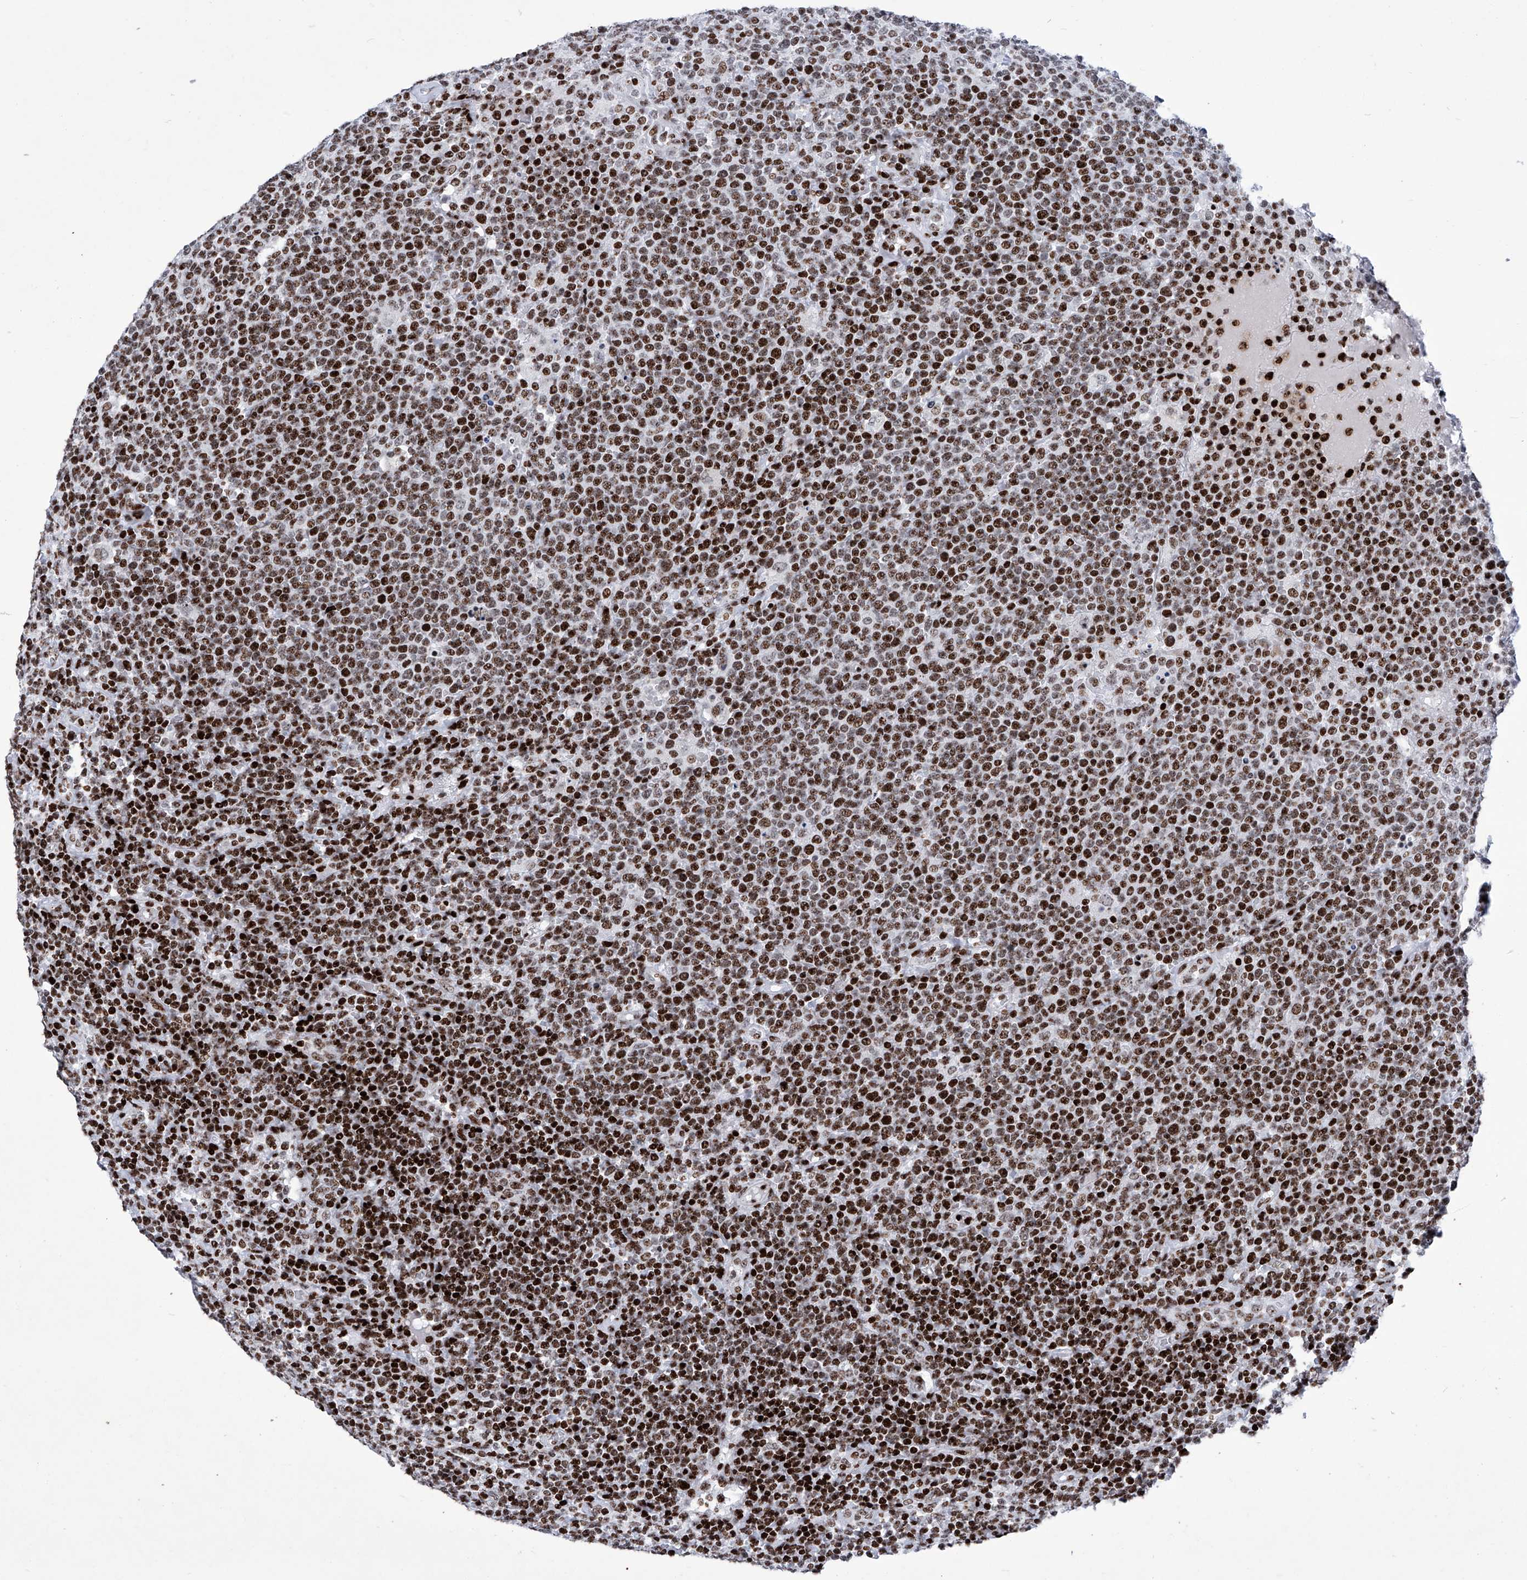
{"staining": {"intensity": "moderate", "quantity": ">75%", "location": "nuclear"}, "tissue": "lymphoma", "cell_type": "Tumor cells", "image_type": "cancer", "snomed": [{"axis": "morphology", "description": "Malignant lymphoma, non-Hodgkin's type, High grade"}, {"axis": "topography", "description": "Lymph node"}], "caption": "This histopathology image shows immunohistochemistry staining of human high-grade malignant lymphoma, non-Hodgkin's type, with medium moderate nuclear staining in approximately >75% of tumor cells.", "gene": "HEY2", "patient": {"sex": "male", "age": 61}}